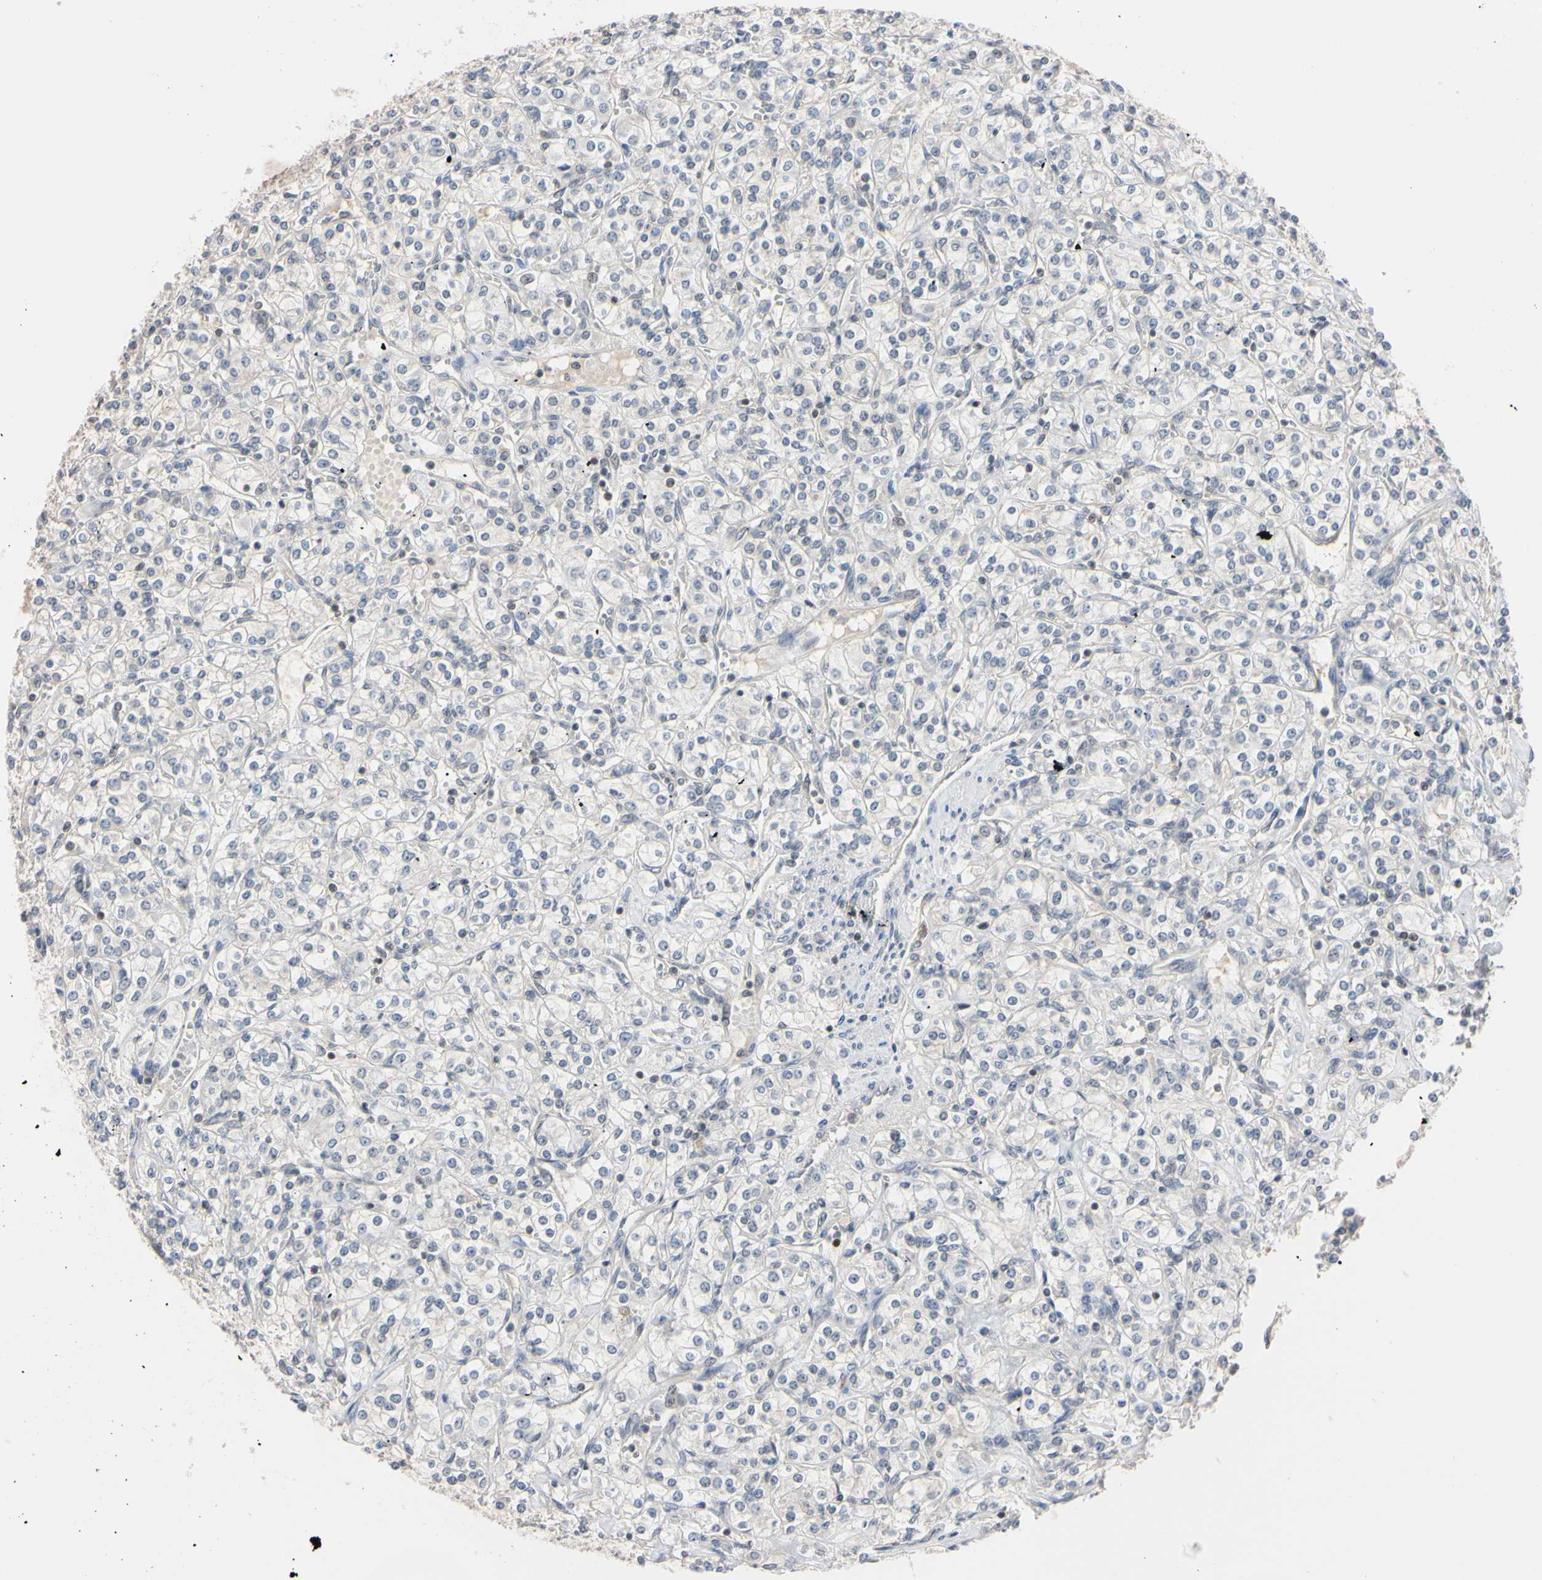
{"staining": {"intensity": "negative", "quantity": "none", "location": "none"}, "tissue": "renal cancer", "cell_type": "Tumor cells", "image_type": "cancer", "snomed": [{"axis": "morphology", "description": "Adenocarcinoma, NOS"}, {"axis": "topography", "description": "Kidney"}], "caption": "DAB (3,3'-diaminobenzidine) immunohistochemical staining of human renal cancer displays no significant positivity in tumor cells.", "gene": "UBE2I", "patient": {"sex": "male", "age": 77}}